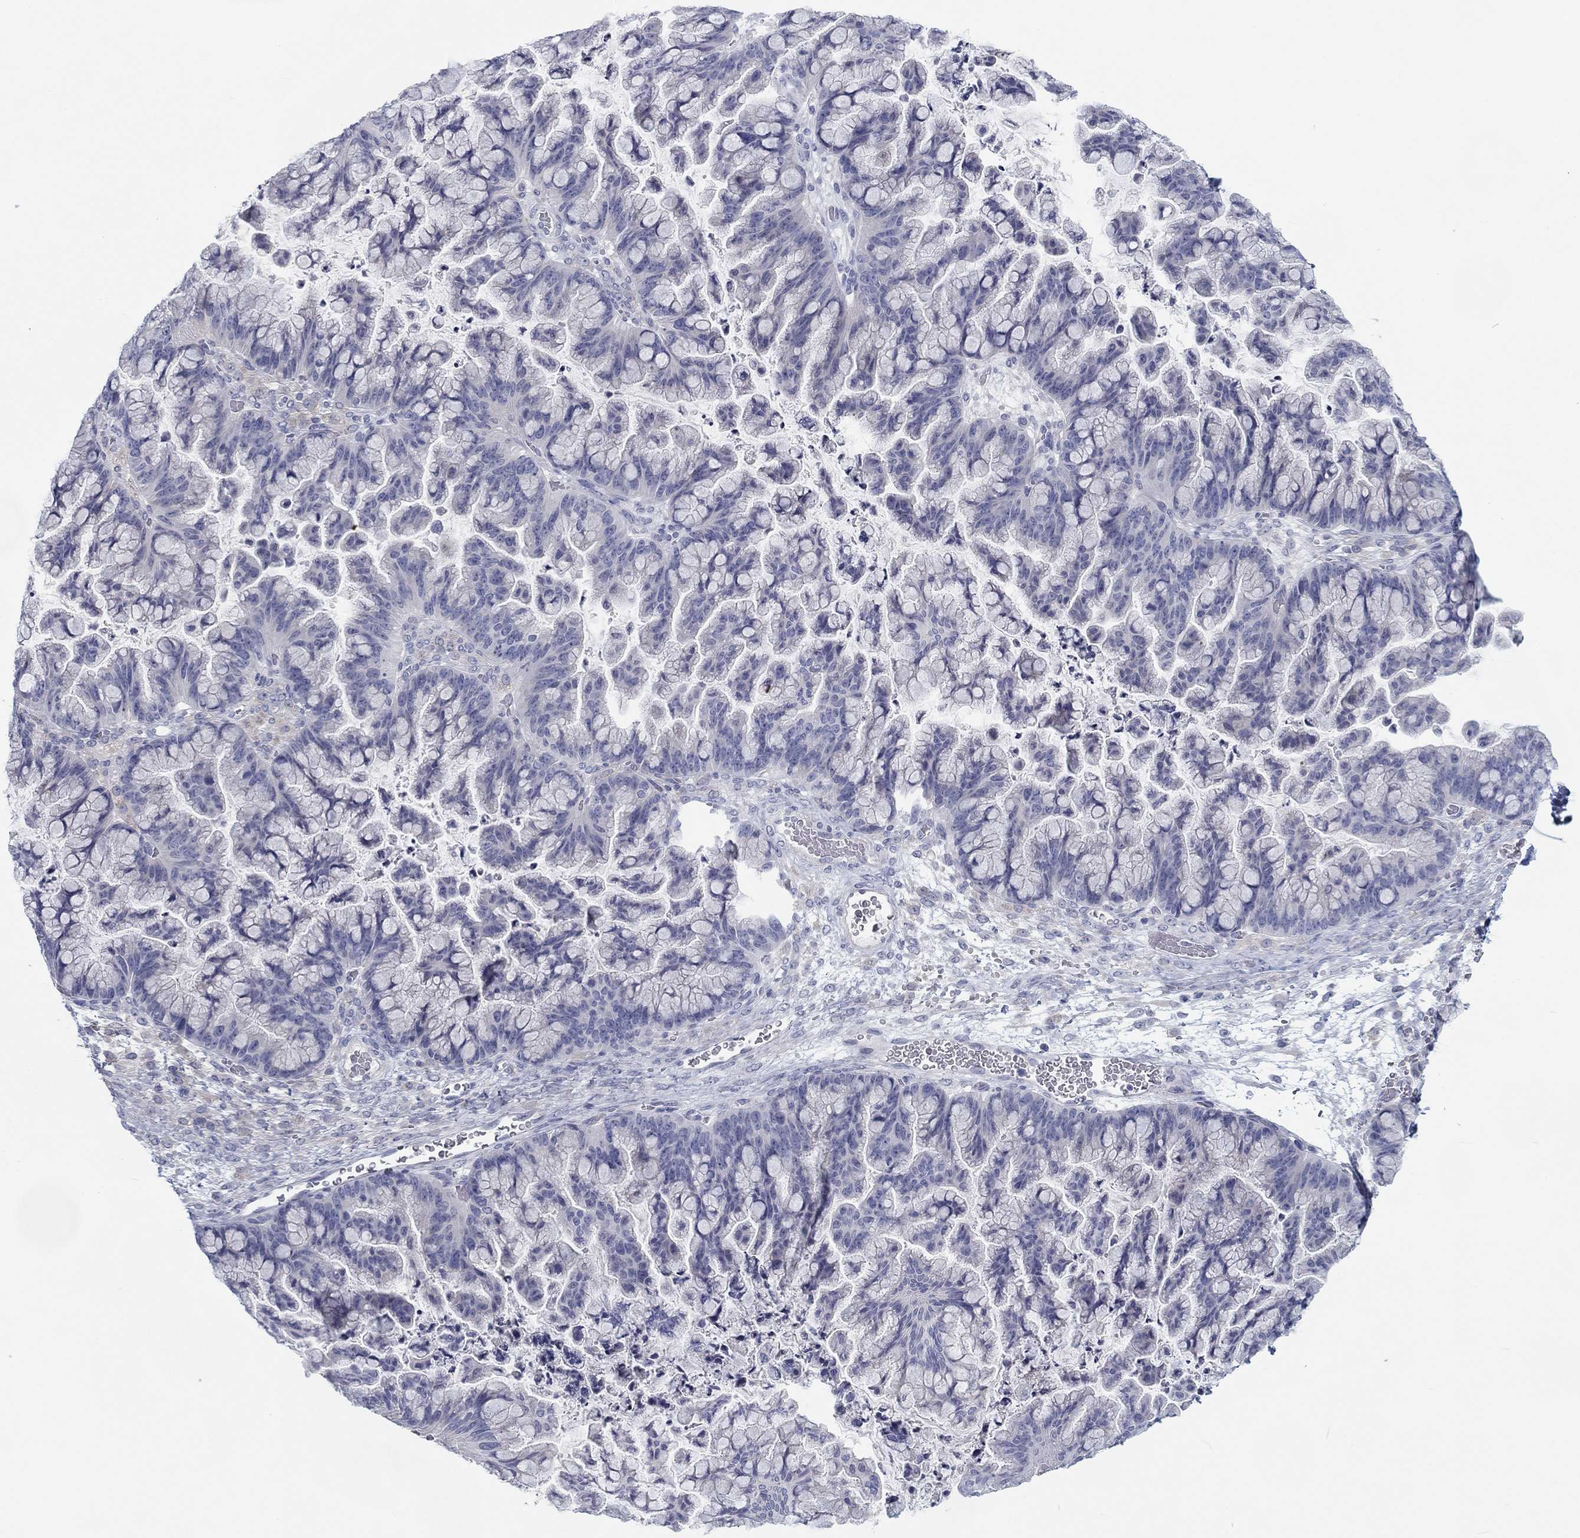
{"staining": {"intensity": "negative", "quantity": "none", "location": "none"}, "tissue": "ovarian cancer", "cell_type": "Tumor cells", "image_type": "cancer", "snomed": [{"axis": "morphology", "description": "Cystadenocarcinoma, mucinous, NOS"}, {"axis": "topography", "description": "Ovary"}], "caption": "High power microscopy photomicrograph of an IHC image of ovarian mucinous cystadenocarcinoma, revealing no significant expression in tumor cells. (DAB (3,3'-diaminobenzidine) IHC, high magnification).", "gene": "CALB1", "patient": {"sex": "female", "age": 67}}